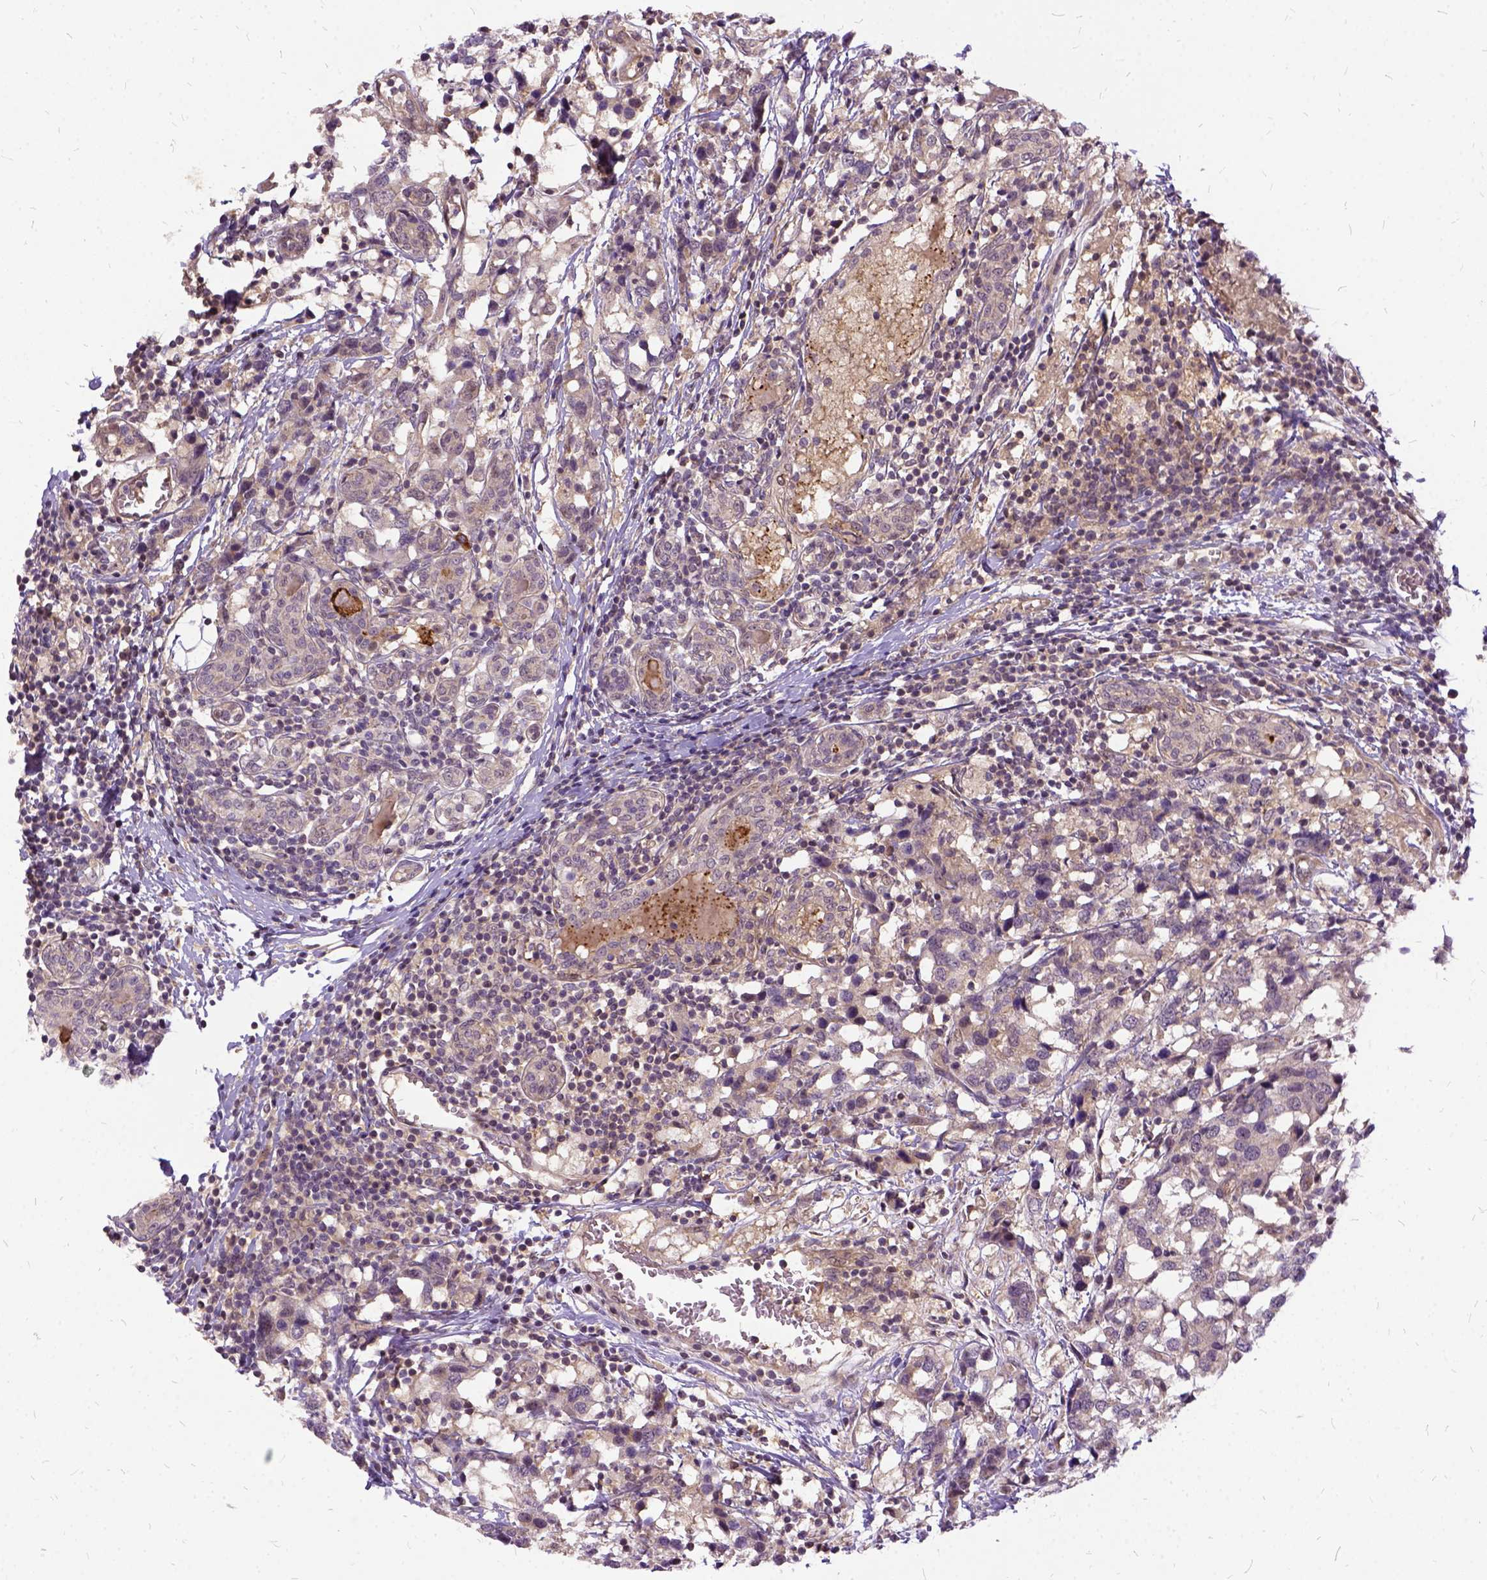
{"staining": {"intensity": "weak", "quantity": ">75%", "location": "cytoplasmic/membranous"}, "tissue": "breast cancer", "cell_type": "Tumor cells", "image_type": "cancer", "snomed": [{"axis": "morphology", "description": "Lobular carcinoma"}, {"axis": "topography", "description": "Breast"}], "caption": "An IHC photomicrograph of tumor tissue is shown. Protein staining in brown shows weak cytoplasmic/membranous positivity in breast cancer within tumor cells. Using DAB (3,3'-diaminobenzidine) (brown) and hematoxylin (blue) stains, captured at high magnification using brightfield microscopy.", "gene": "ILRUN", "patient": {"sex": "female", "age": 59}}